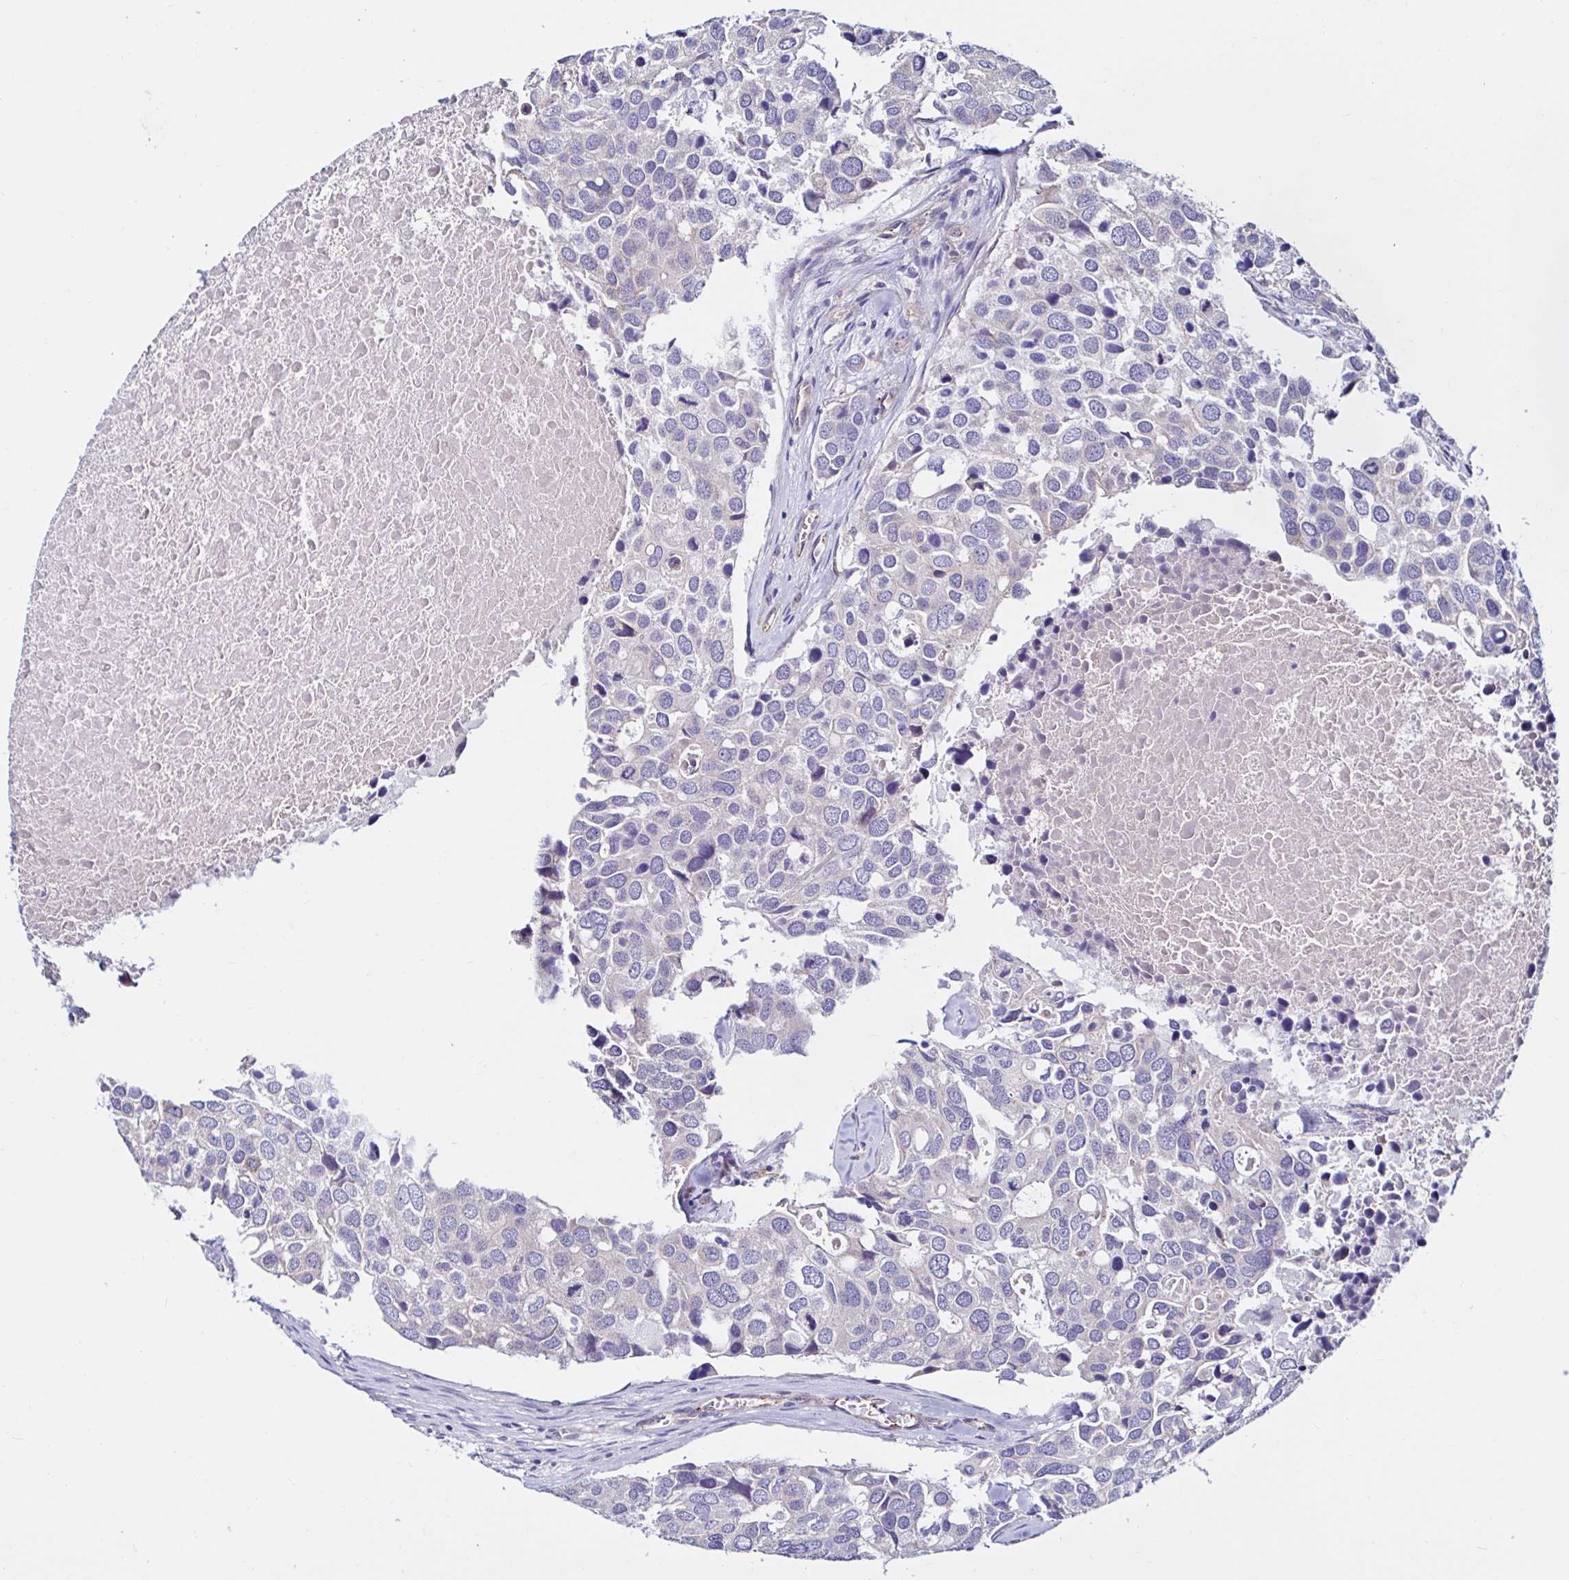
{"staining": {"intensity": "negative", "quantity": "none", "location": "none"}, "tissue": "breast cancer", "cell_type": "Tumor cells", "image_type": "cancer", "snomed": [{"axis": "morphology", "description": "Duct carcinoma"}, {"axis": "topography", "description": "Breast"}], "caption": "Micrograph shows no significant protein staining in tumor cells of breast cancer. (Brightfield microscopy of DAB (3,3'-diaminobenzidine) immunohistochemistry (IHC) at high magnification).", "gene": "VSIG2", "patient": {"sex": "female", "age": 83}}